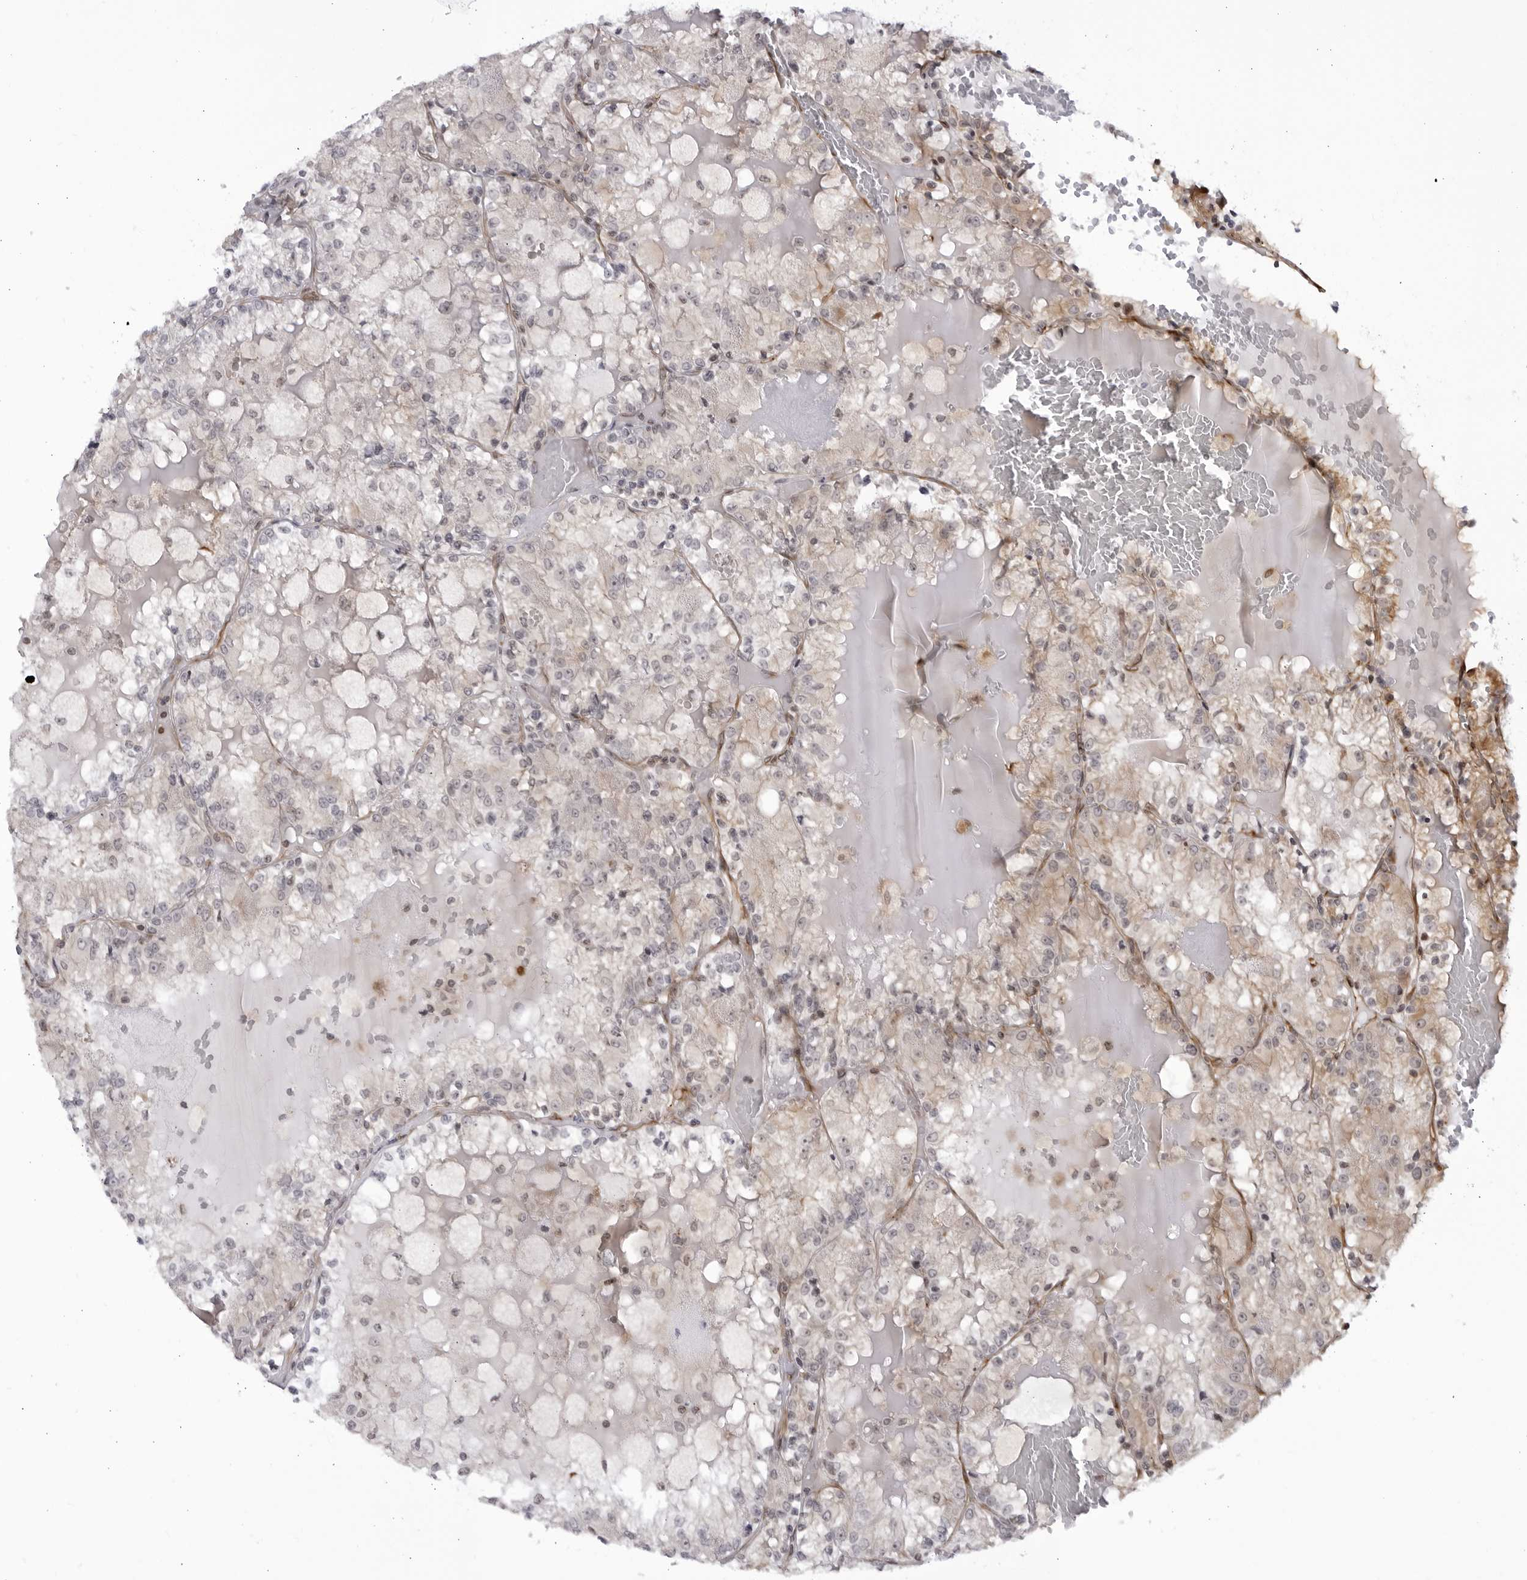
{"staining": {"intensity": "moderate", "quantity": "25%-75%", "location": "cytoplasmic/membranous,nuclear"}, "tissue": "renal cancer", "cell_type": "Tumor cells", "image_type": "cancer", "snomed": [{"axis": "morphology", "description": "Adenocarcinoma, NOS"}, {"axis": "topography", "description": "Kidney"}], "caption": "Protein positivity by immunohistochemistry demonstrates moderate cytoplasmic/membranous and nuclear staining in about 25%-75% of tumor cells in renal adenocarcinoma.", "gene": "CNBD1", "patient": {"sex": "female", "age": 56}}